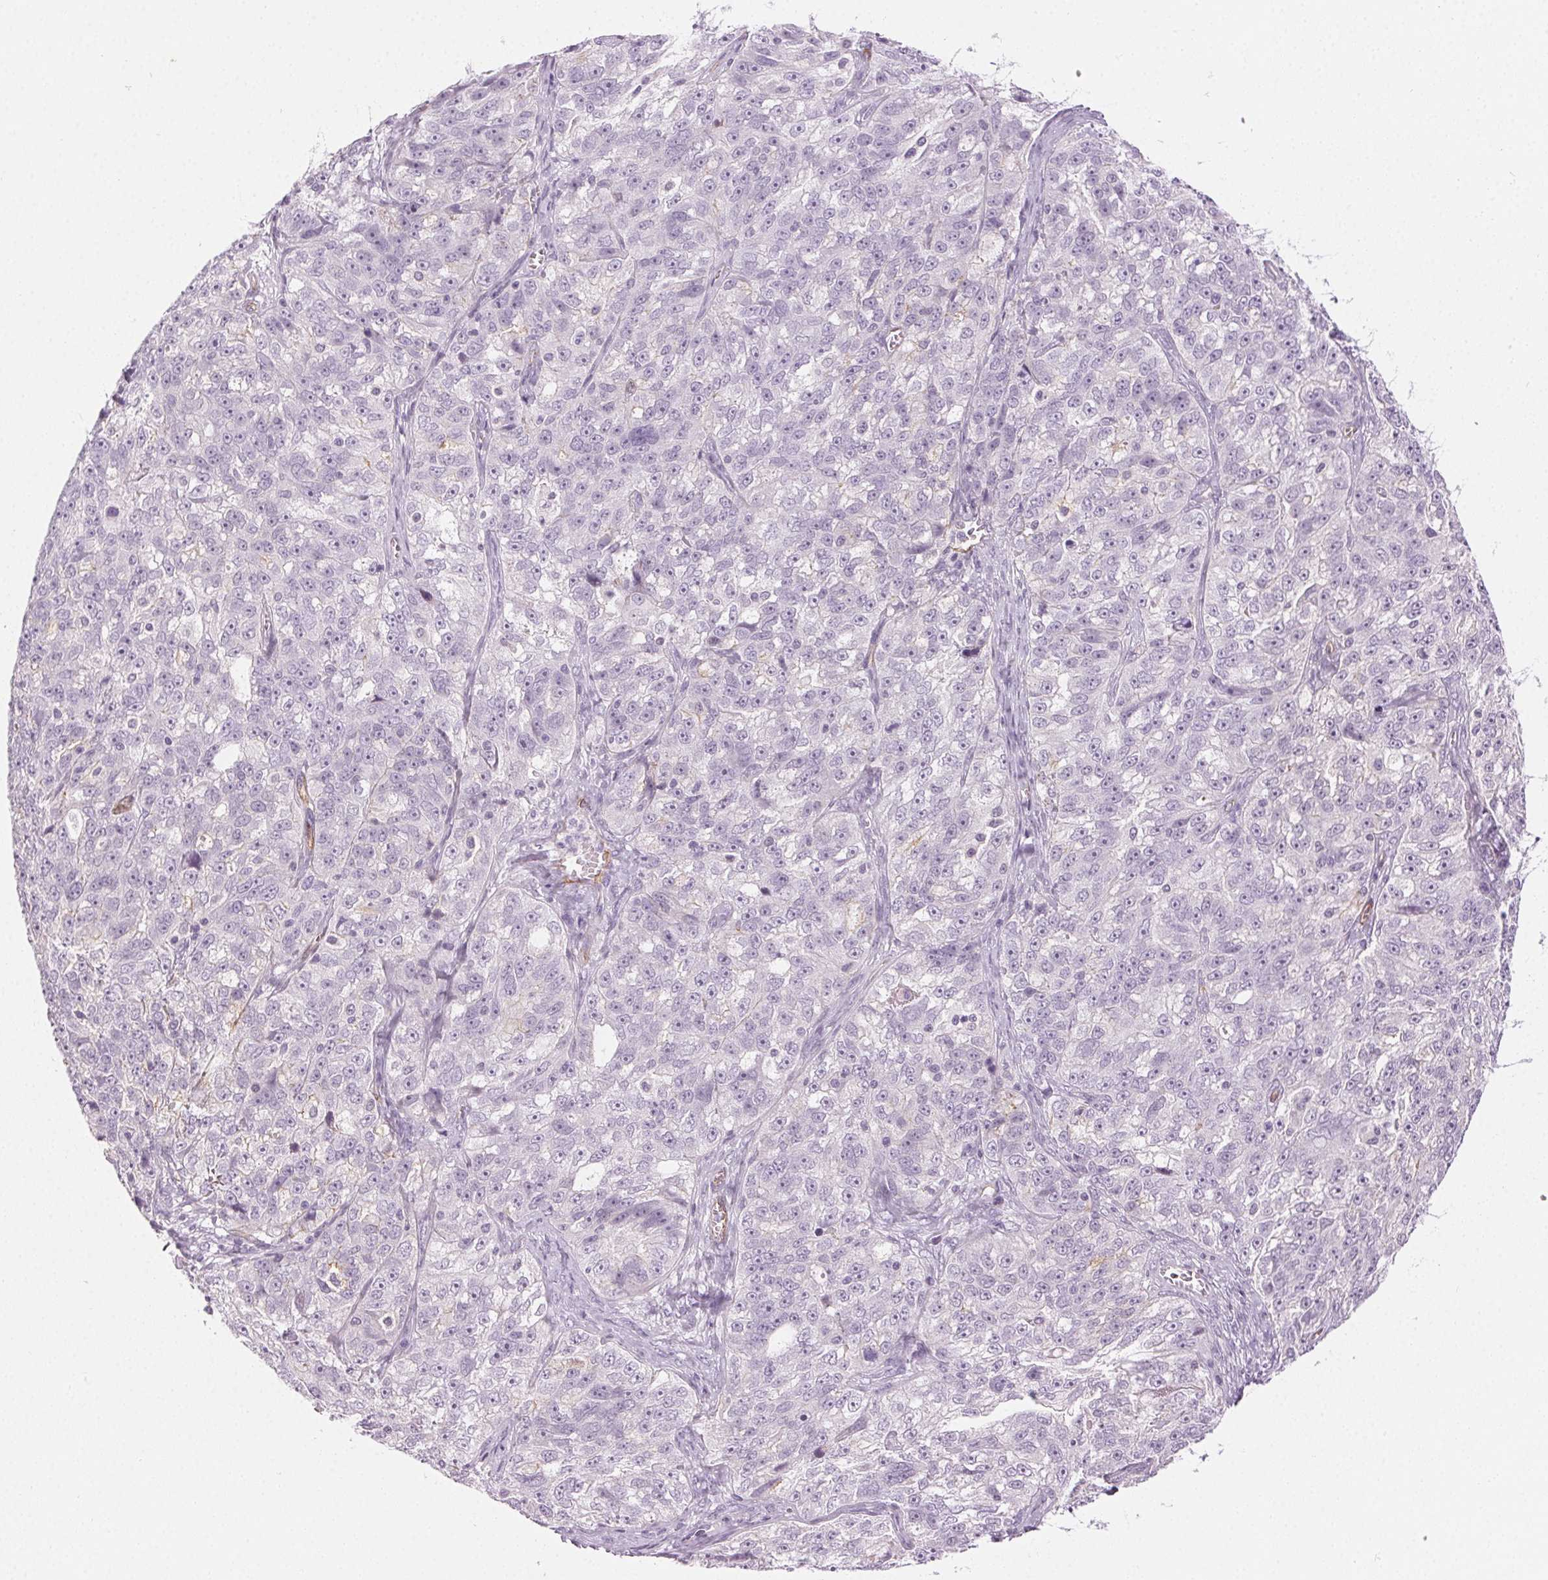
{"staining": {"intensity": "negative", "quantity": "none", "location": "none"}, "tissue": "ovarian cancer", "cell_type": "Tumor cells", "image_type": "cancer", "snomed": [{"axis": "morphology", "description": "Cystadenocarcinoma, serous, NOS"}, {"axis": "topography", "description": "Ovary"}], "caption": "Tumor cells show no significant protein positivity in ovarian serous cystadenocarcinoma.", "gene": "AIF1L", "patient": {"sex": "female", "age": 51}}